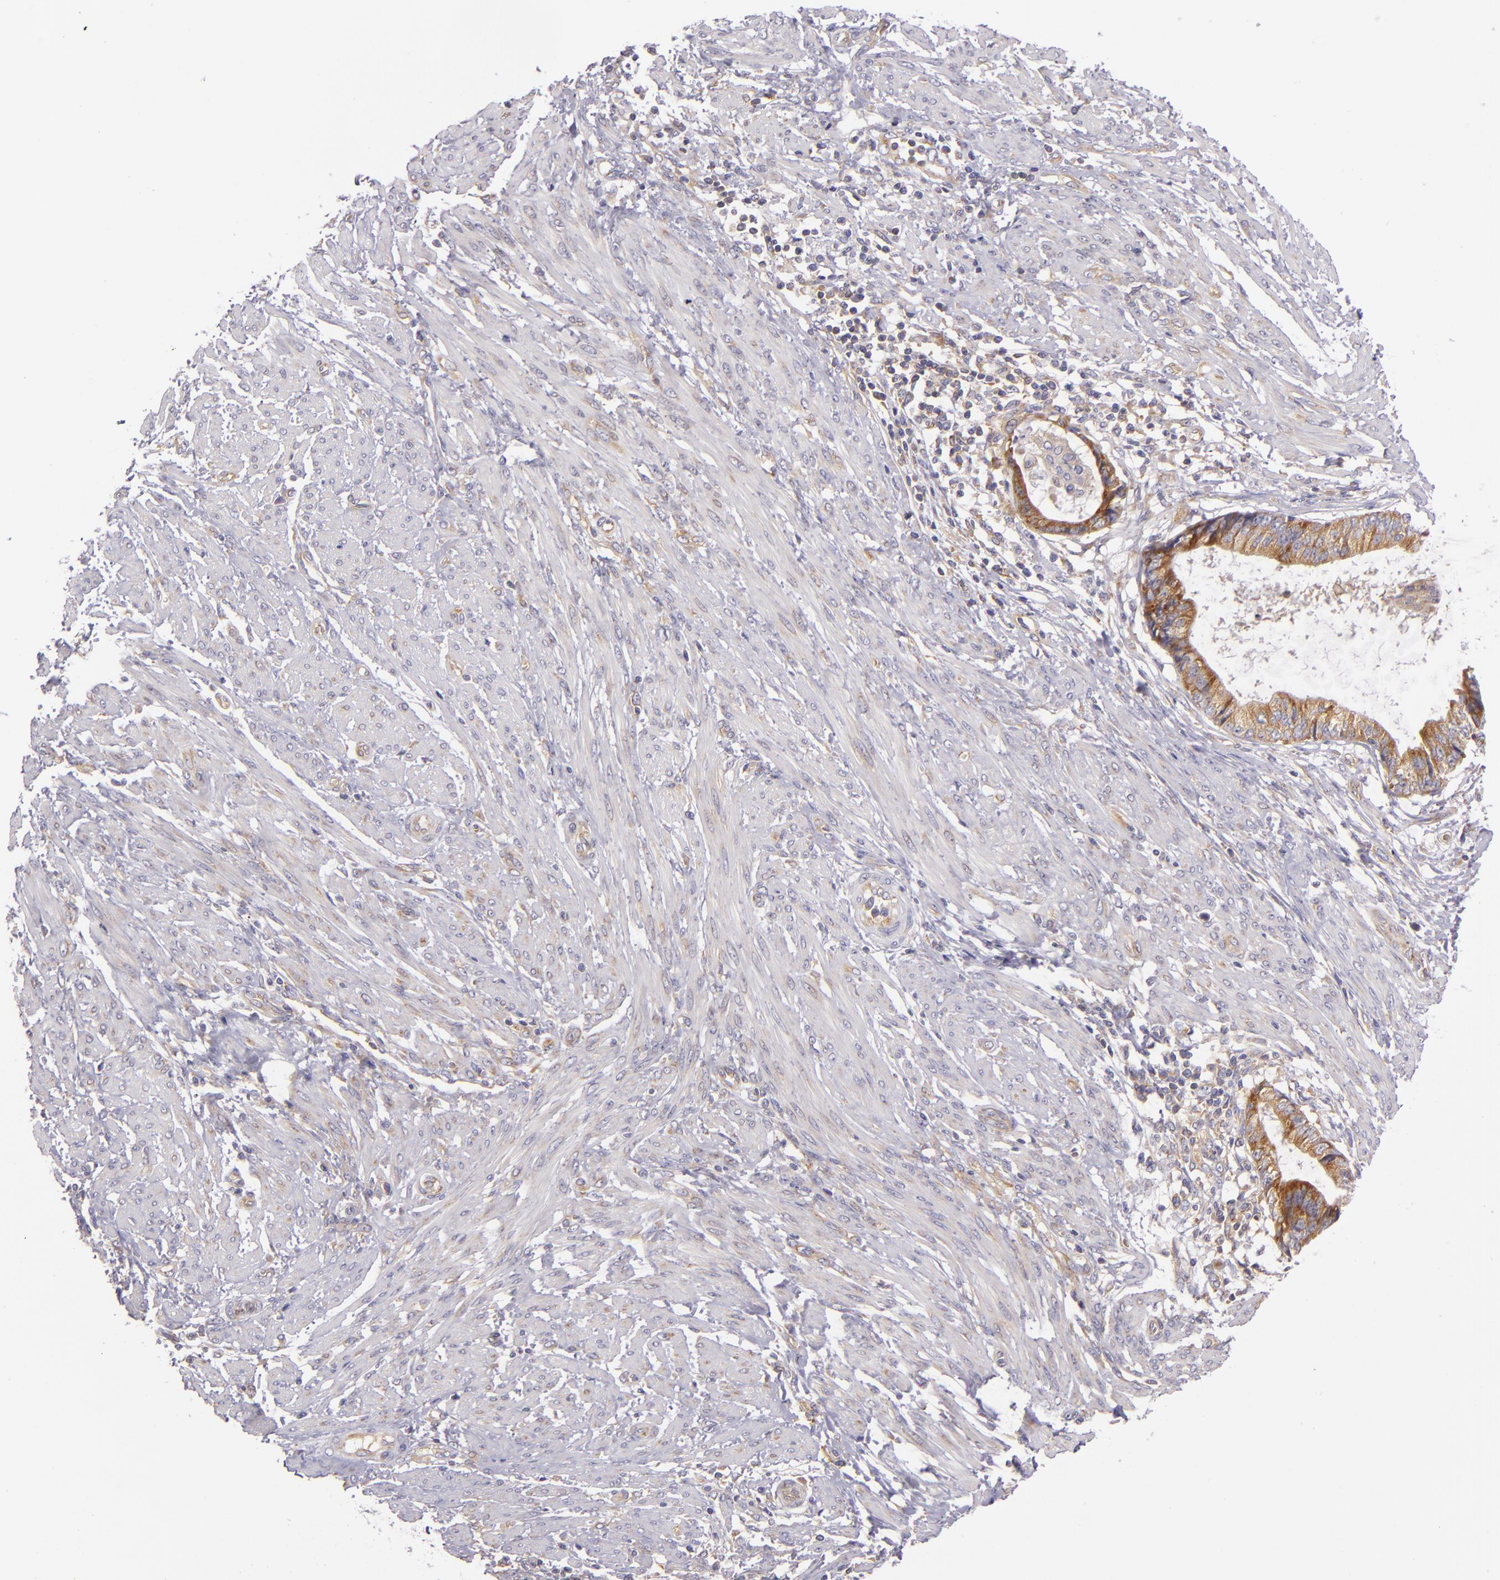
{"staining": {"intensity": "moderate", "quantity": "25%-75%", "location": "cytoplasmic/membranous"}, "tissue": "endometrial cancer", "cell_type": "Tumor cells", "image_type": "cancer", "snomed": [{"axis": "morphology", "description": "Adenocarcinoma, NOS"}, {"axis": "topography", "description": "Endometrium"}], "caption": "High-power microscopy captured an immunohistochemistry photomicrograph of endometrial cancer (adenocarcinoma), revealing moderate cytoplasmic/membranous positivity in approximately 25%-75% of tumor cells.", "gene": "UPF3B", "patient": {"sex": "female", "age": 63}}